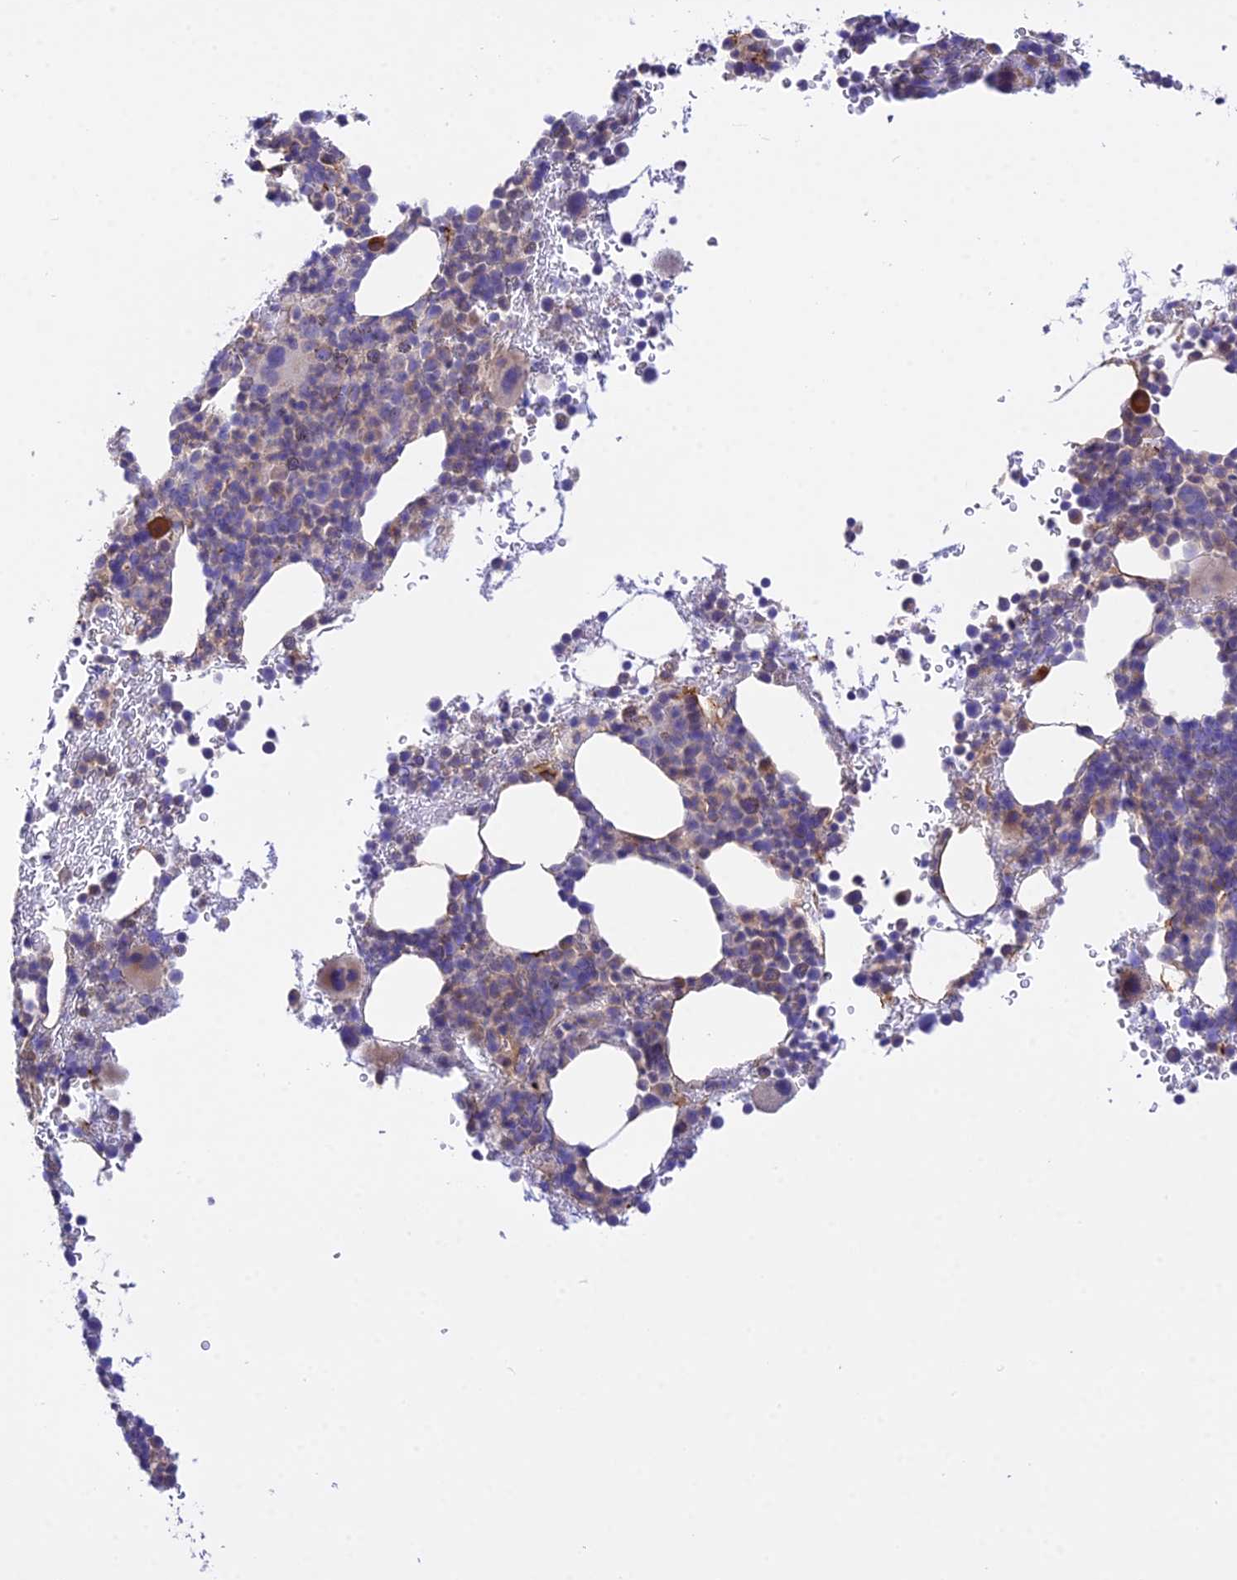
{"staining": {"intensity": "weak", "quantity": "<25%", "location": "cytoplasmic/membranous"}, "tissue": "bone marrow", "cell_type": "Hematopoietic cells", "image_type": "normal", "snomed": [{"axis": "morphology", "description": "Normal tissue, NOS"}, {"axis": "topography", "description": "Bone marrow"}], "caption": "This is an IHC micrograph of benign human bone marrow. There is no expression in hematopoietic cells.", "gene": "TRIM43B", "patient": {"sex": "female", "age": 82}}